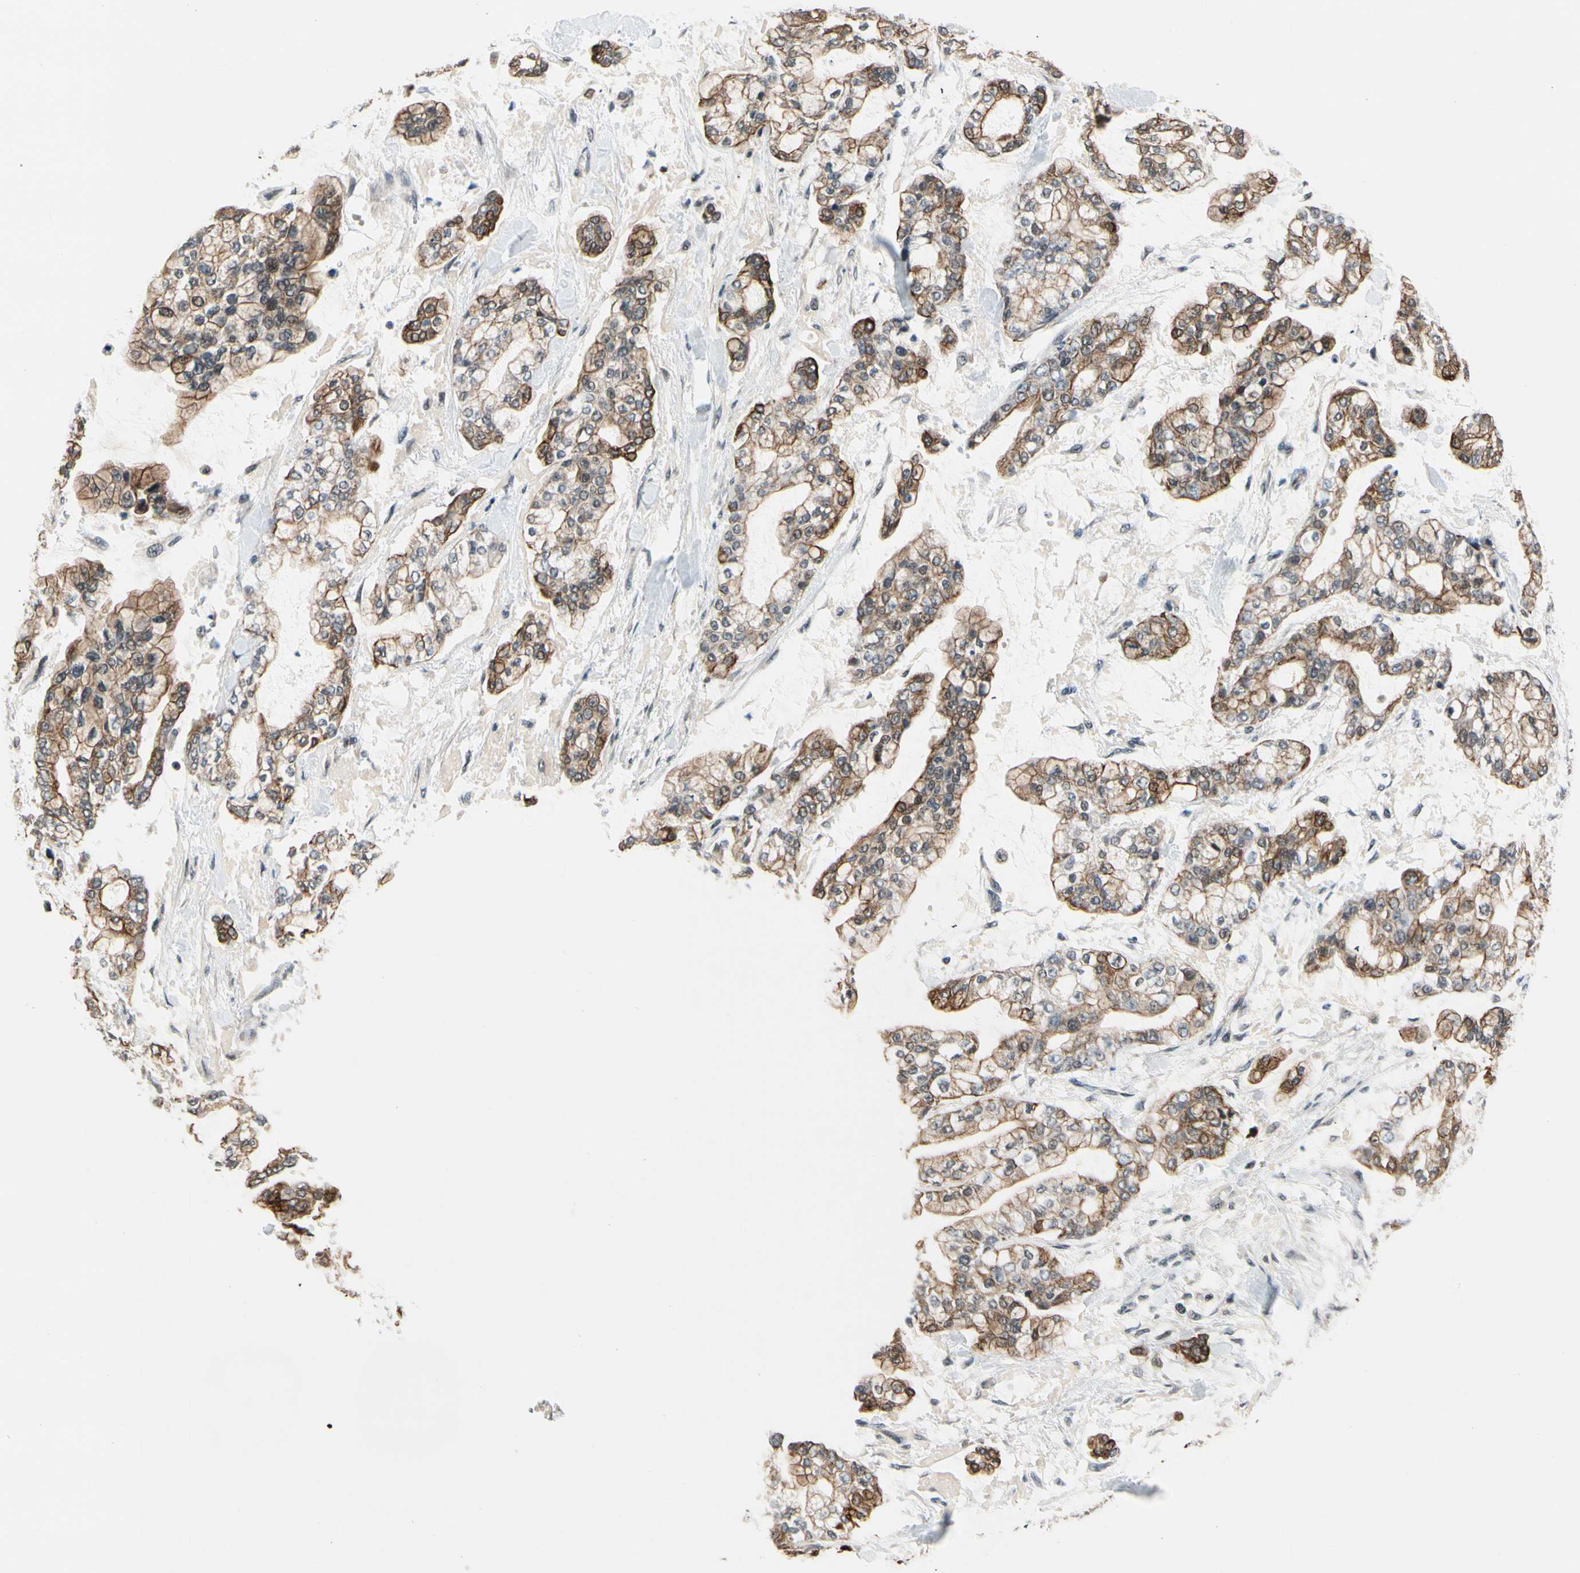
{"staining": {"intensity": "strong", "quantity": ">75%", "location": "cytoplasmic/membranous"}, "tissue": "stomach cancer", "cell_type": "Tumor cells", "image_type": "cancer", "snomed": [{"axis": "morphology", "description": "Normal tissue, NOS"}, {"axis": "morphology", "description": "Adenocarcinoma, NOS"}, {"axis": "topography", "description": "Stomach, upper"}, {"axis": "topography", "description": "Stomach"}], "caption": "IHC of human stomach cancer (adenocarcinoma) demonstrates high levels of strong cytoplasmic/membranous positivity in approximately >75% of tumor cells.", "gene": "TAF12", "patient": {"sex": "male", "age": 76}}